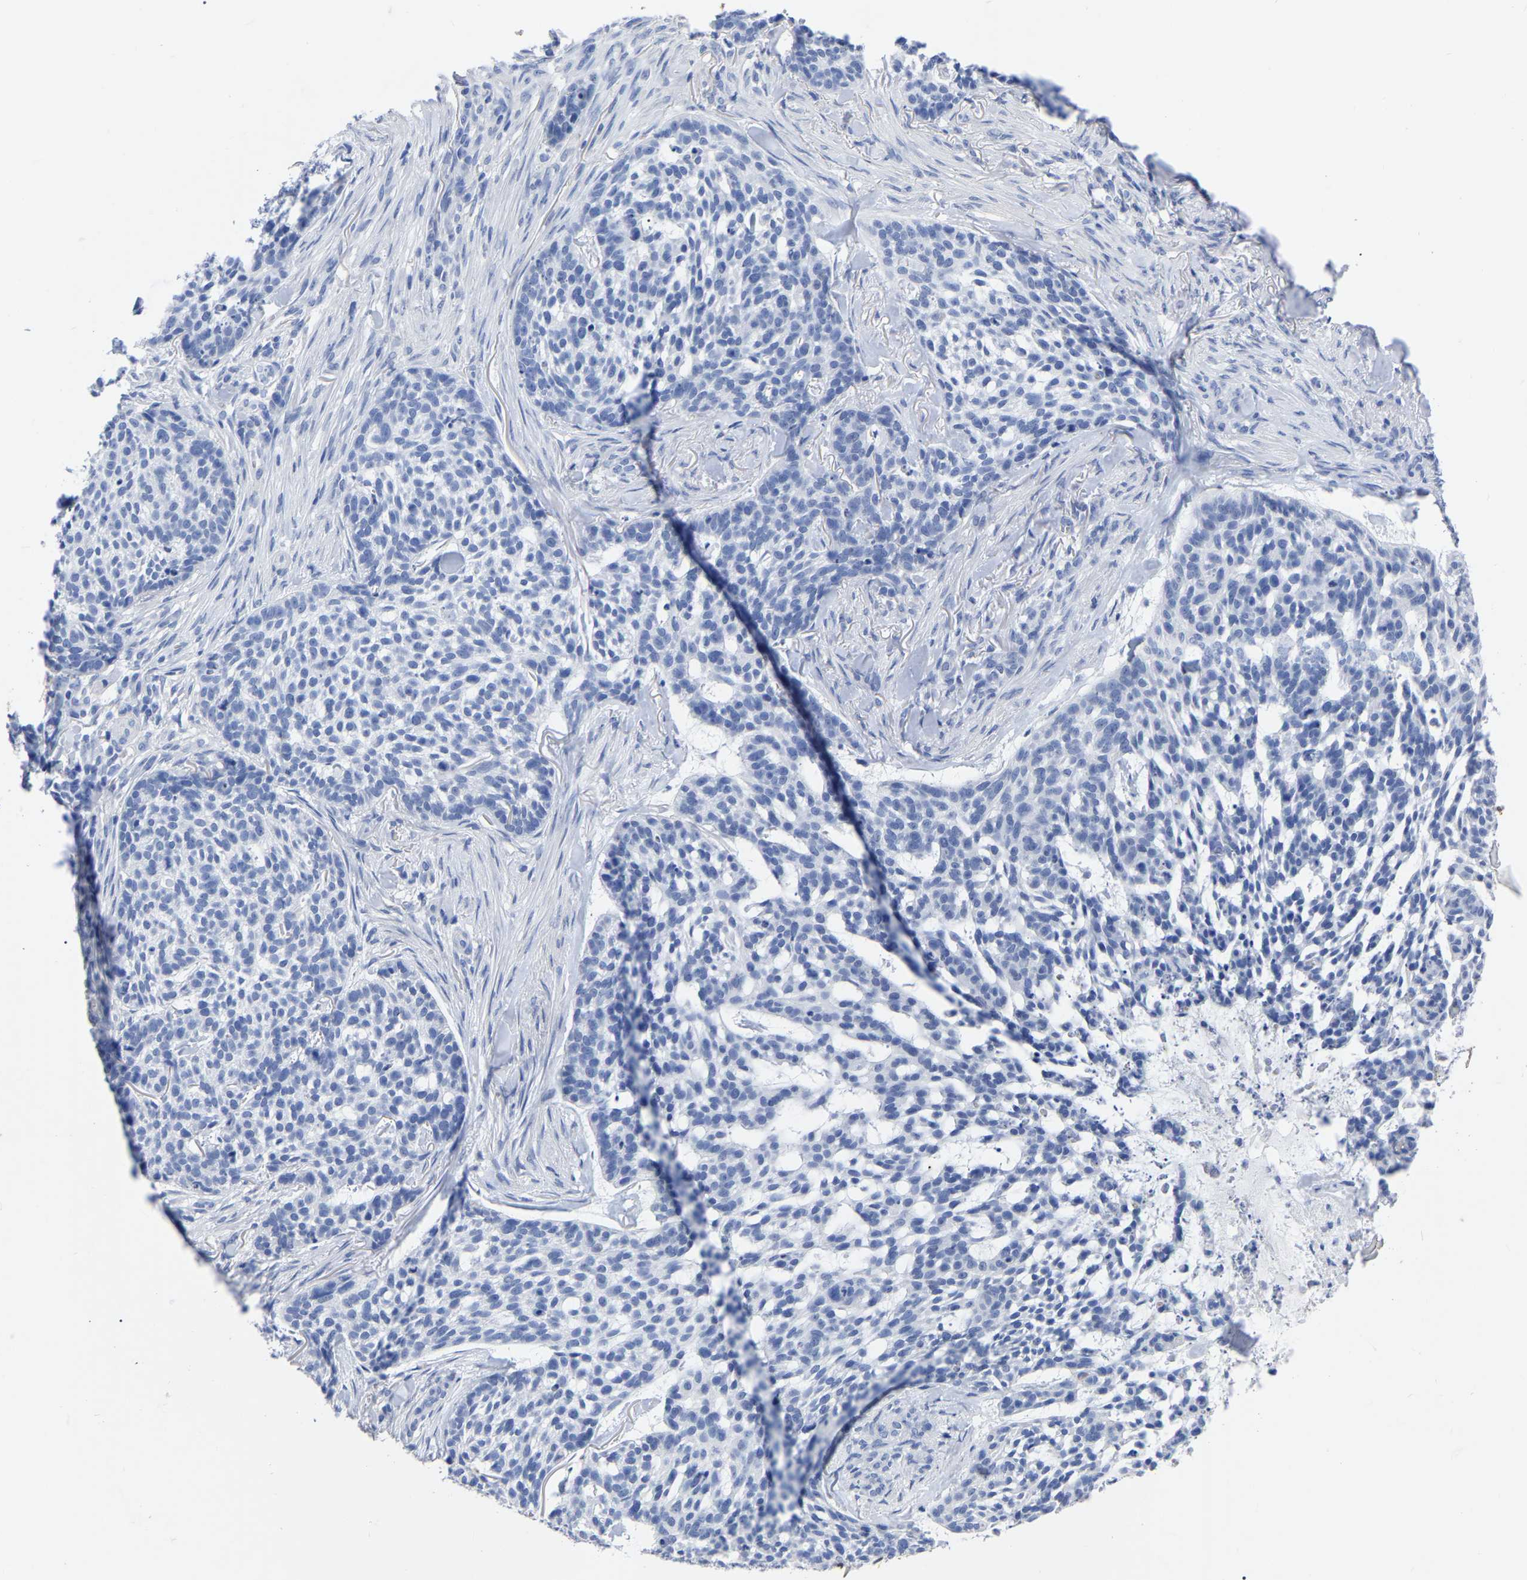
{"staining": {"intensity": "negative", "quantity": "none", "location": "none"}, "tissue": "skin cancer", "cell_type": "Tumor cells", "image_type": "cancer", "snomed": [{"axis": "morphology", "description": "Basal cell carcinoma"}, {"axis": "topography", "description": "Skin"}], "caption": "IHC of skin basal cell carcinoma shows no expression in tumor cells. (Immunohistochemistry, brightfield microscopy, high magnification).", "gene": "ANXA13", "patient": {"sex": "female", "age": 64}}